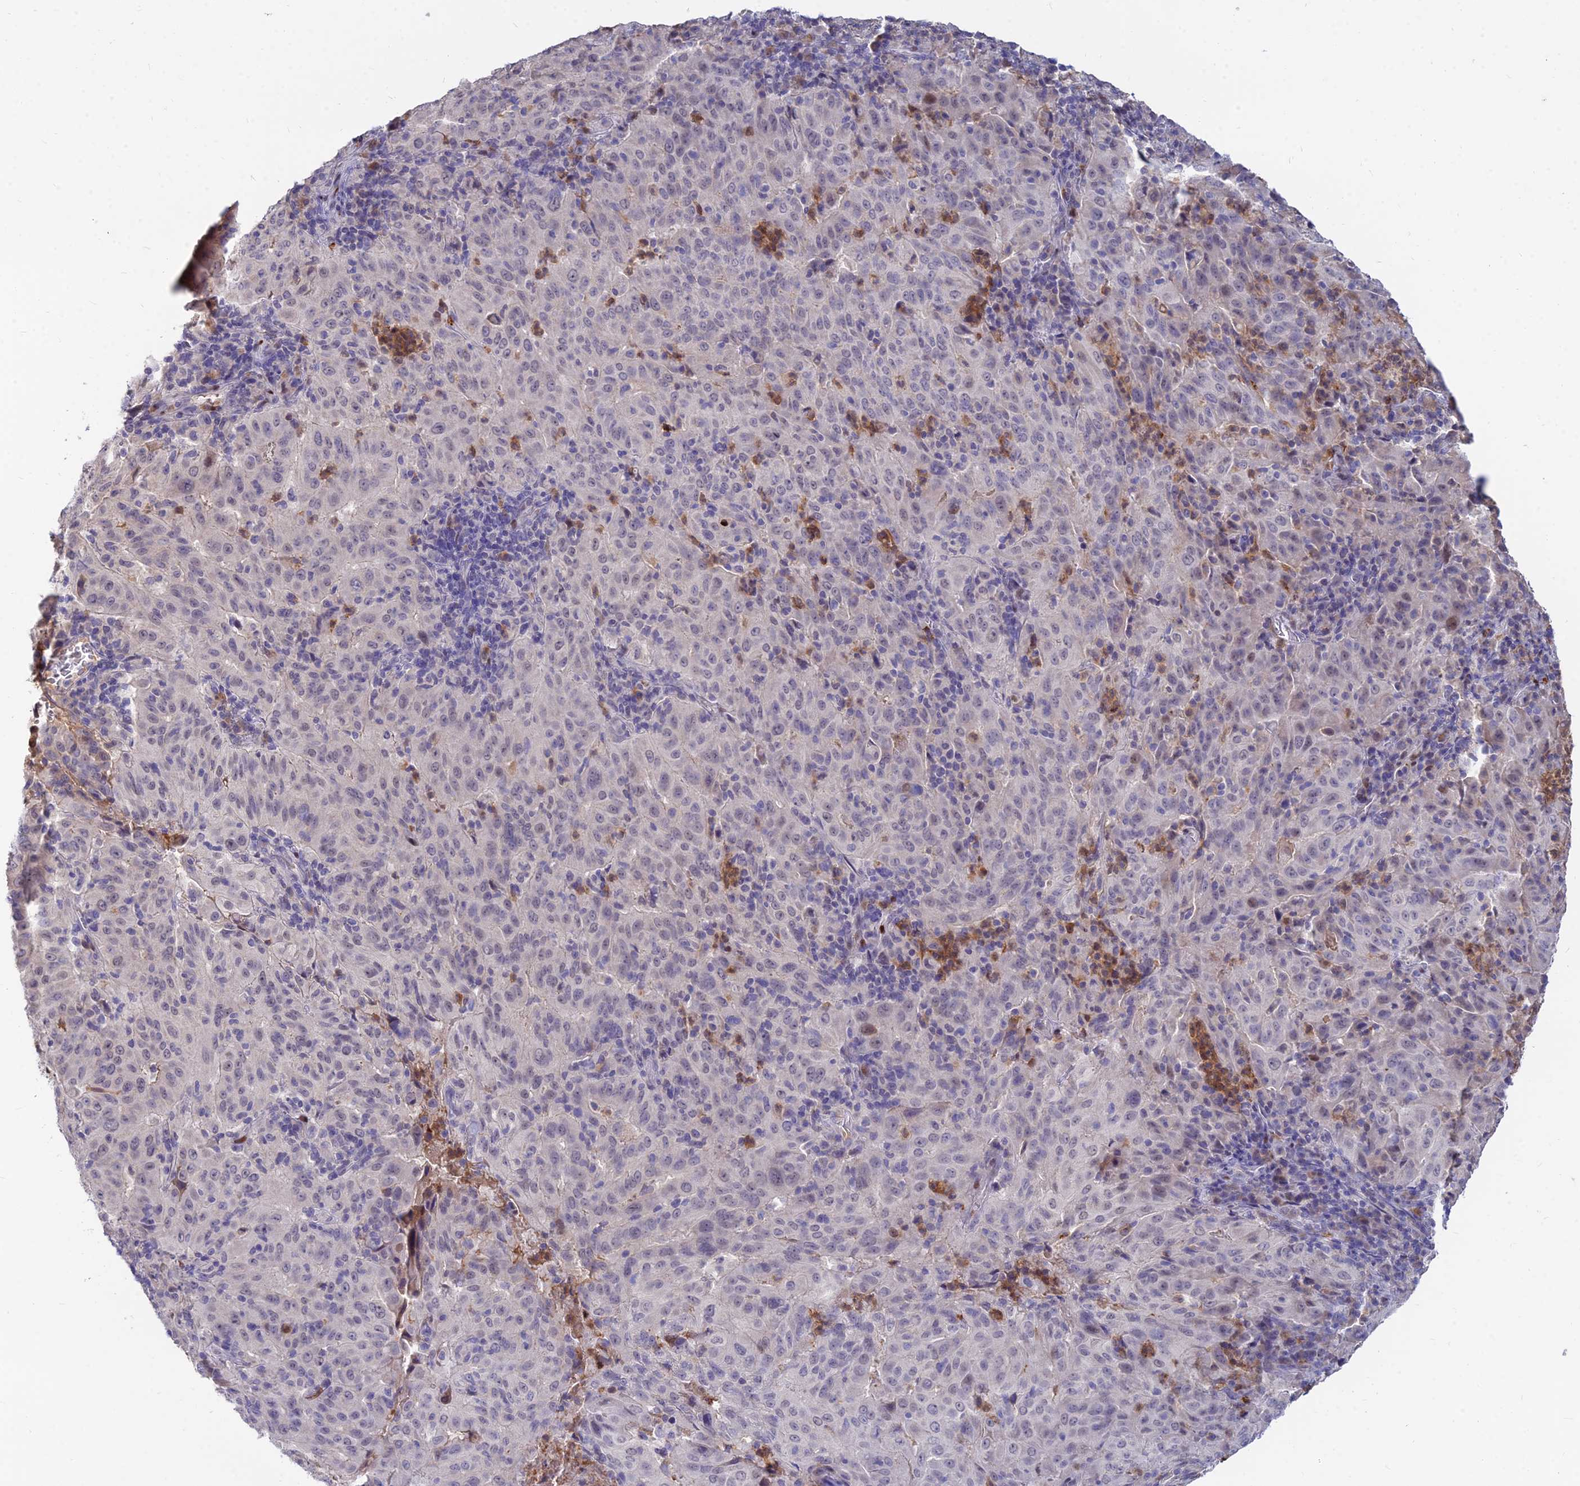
{"staining": {"intensity": "weak", "quantity": "<25%", "location": "cytoplasmic/membranous"}, "tissue": "pancreatic cancer", "cell_type": "Tumor cells", "image_type": "cancer", "snomed": [{"axis": "morphology", "description": "Adenocarcinoma, NOS"}, {"axis": "topography", "description": "Pancreas"}], "caption": "DAB (3,3'-diaminobenzidine) immunohistochemical staining of human pancreatic cancer (adenocarcinoma) displays no significant expression in tumor cells.", "gene": "GOLGA6D", "patient": {"sex": "male", "age": 63}}